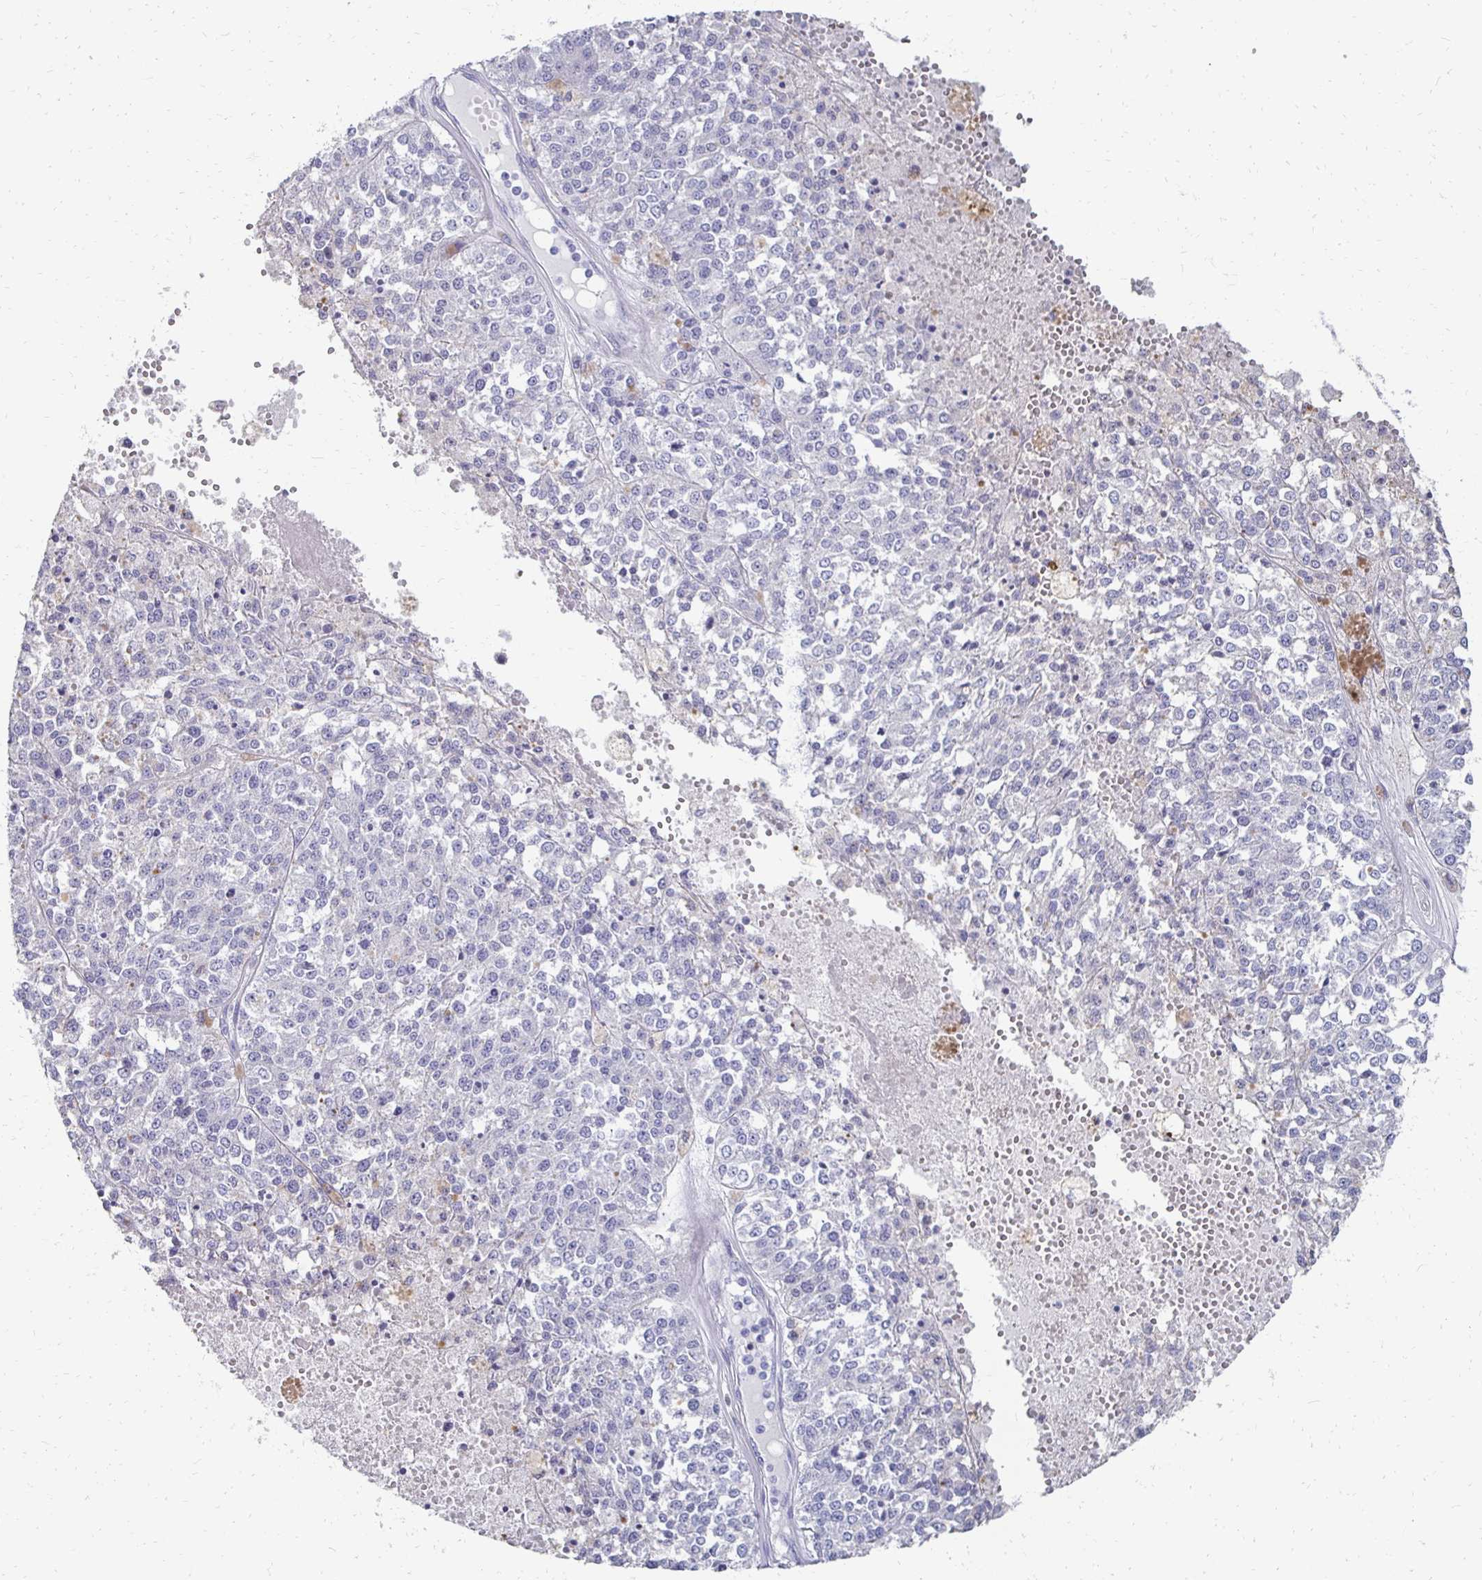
{"staining": {"intensity": "negative", "quantity": "none", "location": "none"}, "tissue": "melanoma", "cell_type": "Tumor cells", "image_type": "cancer", "snomed": [{"axis": "morphology", "description": "Malignant melanoma, Metastatic site"}, {"axis": "topography", "description": "Lymph node"}], "caption": "Micrograph shows no protein expression in tumor cells of malignant melanoma (metastatic site) tissue.", "gene": "SYCP3", "patient": {"sex": "female", "age": 64}}